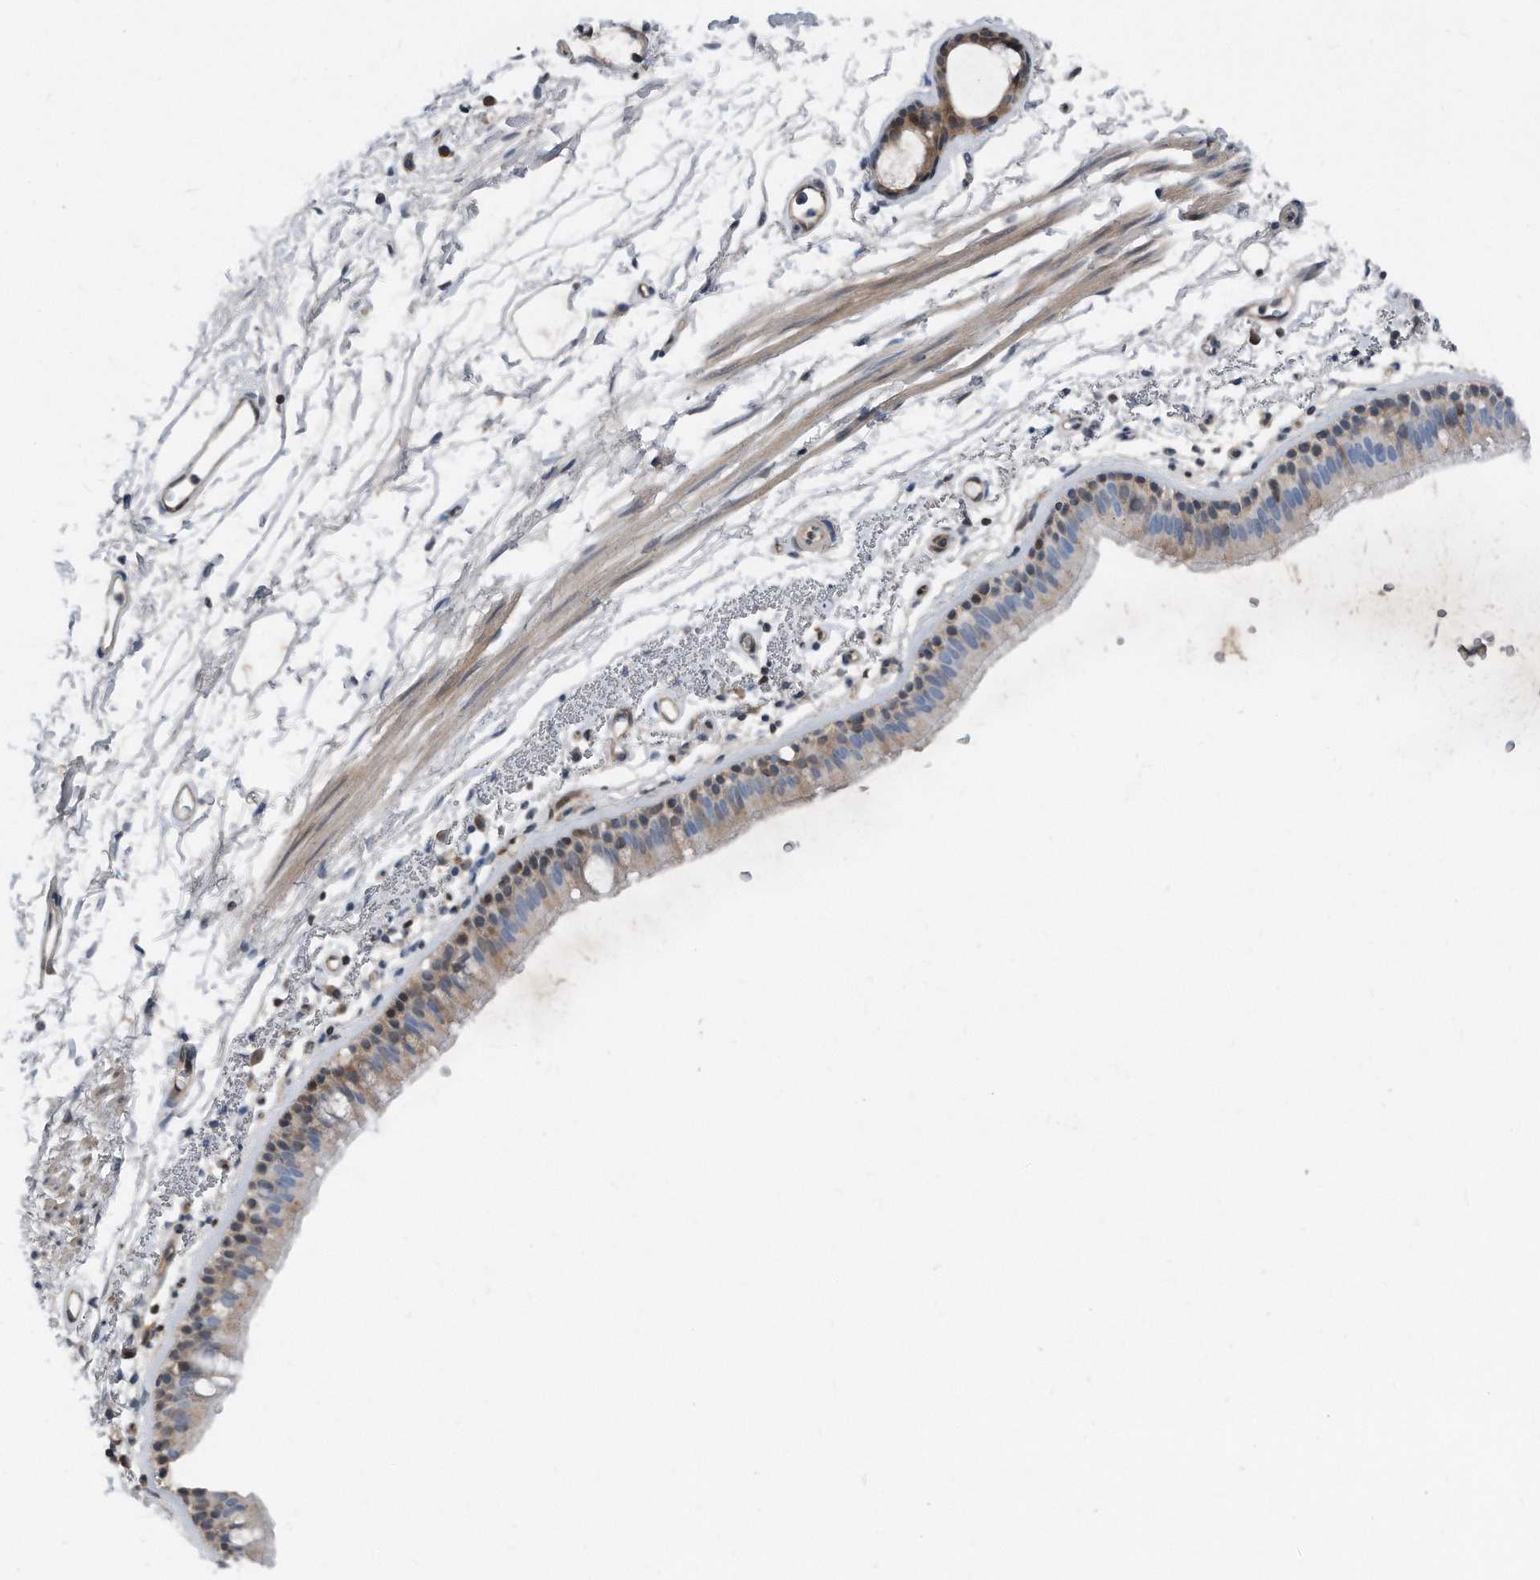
{"staining": {"intensity": "weak", "quantity": "25%-75%", "location": "cytoplasmic/membranous"}, "tissue": "bronchus", "cell_type": "Respiratory epithelial cells", "image_type": "normal", "snomed": [{"axis": "morphology", "description": "Normal tissue, NOS"}, {"axis": "topography", "description": "Lymph node"}, {"axis": "topography", "description": "Bronchus"}], "caption": "Immunohistochemical staining of unremarkable human bronchus shows 25%-75% levels of weak cytoplasmic/membranous protein positivity in about 25%-75% of respiratory epithelial cells.", "gene": "MAP2K6", "patient": {"sex": "female", "age": 70}}